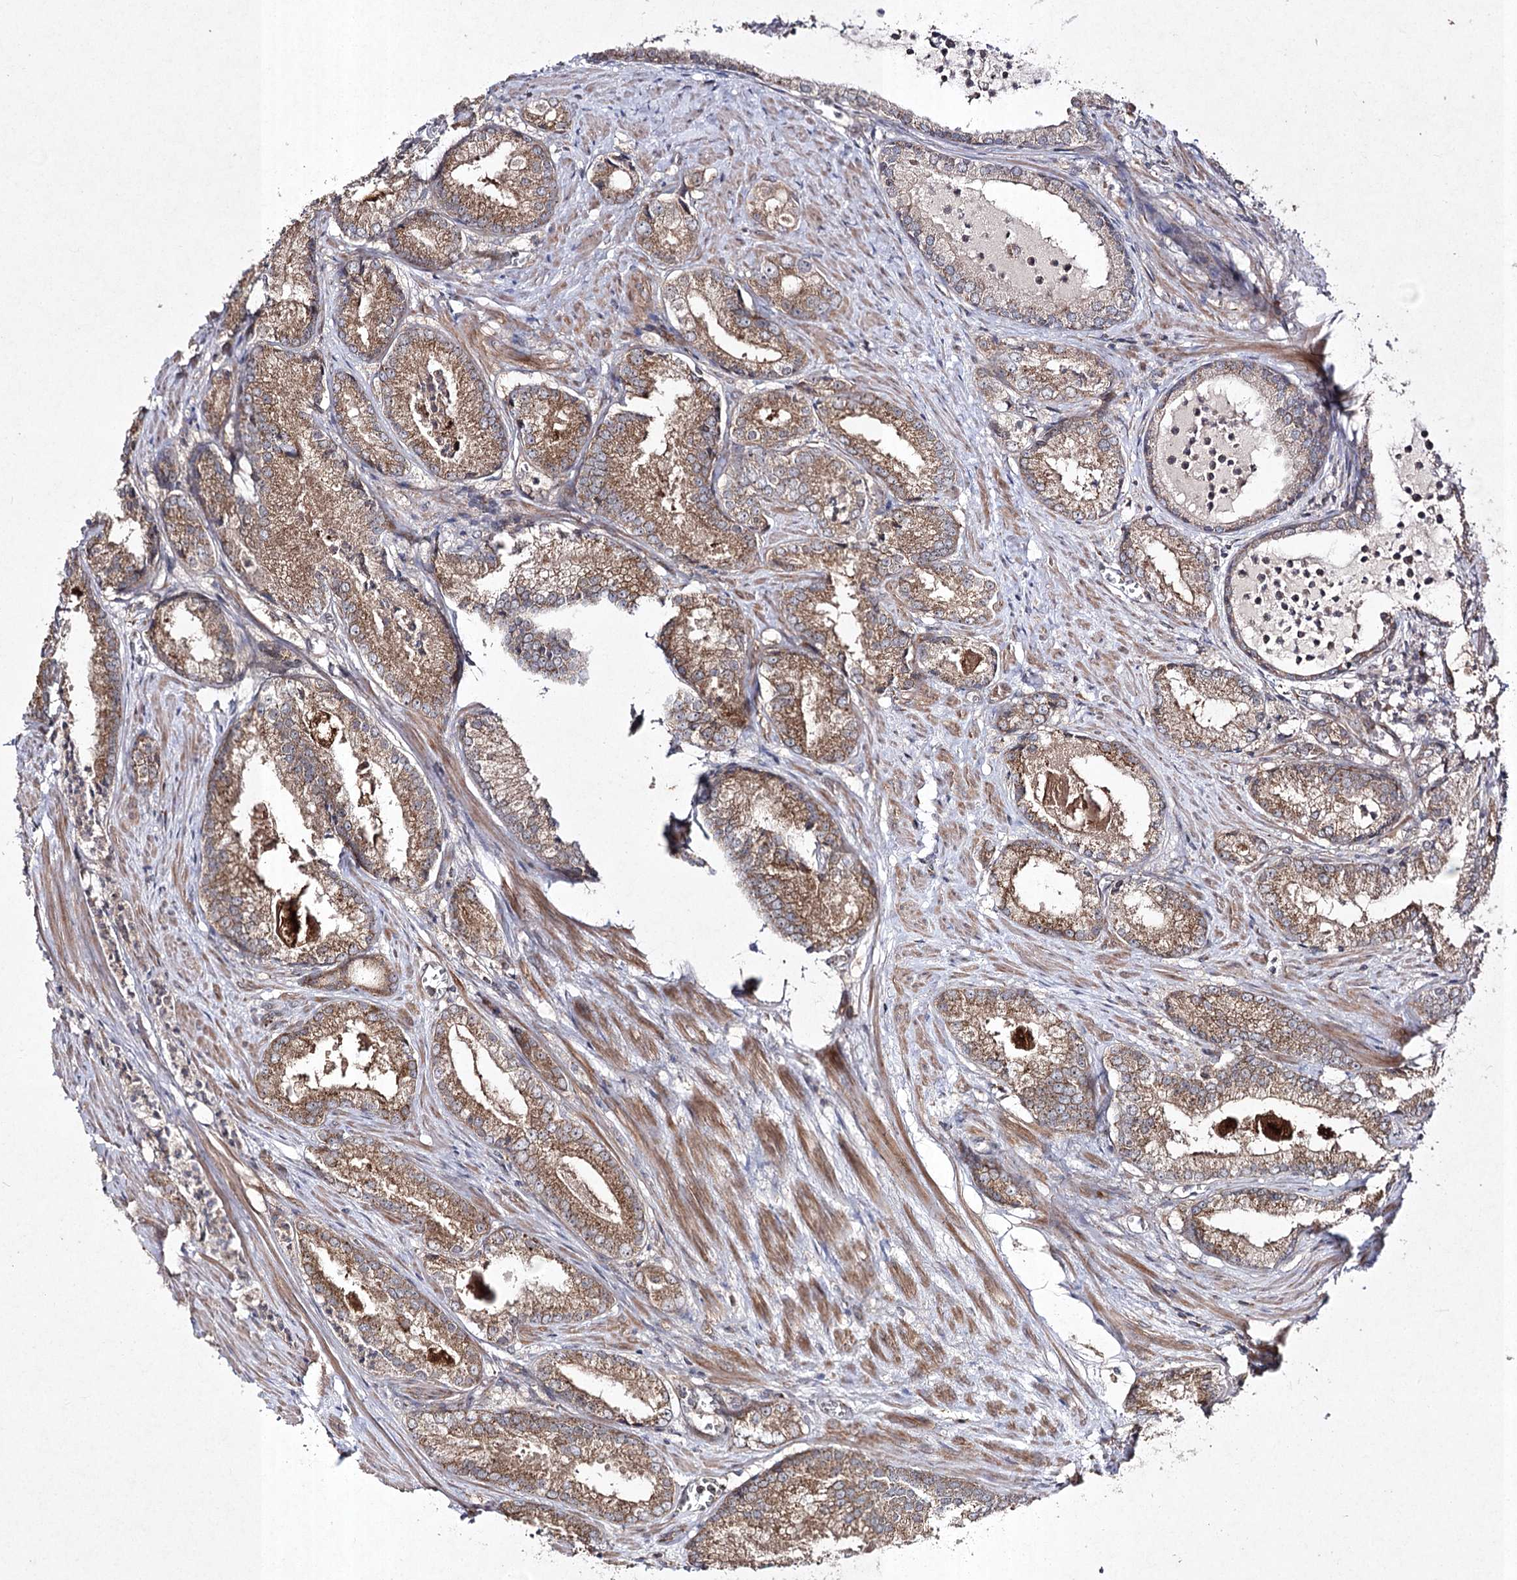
{"staining": {"intensity": "moderate", "quantity": "25%-75%", "location": "cytoplasmic/membranous"}, "tissue": "prostate cancer", "cell_type": "Tumor cells", "image_type": "cancer", "snomed": [{"axis": "morphology", "description": "Adenocarcinoma, Low grade"}, {"axis": "topography", "description": "Prostate"}], "caption": "High-power microscopy captured an immunohistochemistry (IHC) photomicrograph of prostate low-grade adenocarcinoma, revealing moderate cytoplasmic/membranous expression in about 25%-75% of tumor cells. The protein is shown in brown color, while the nuclei are stained blue.", "gene": "FANCL", "patient": {"sex": "male", "age": 54}}